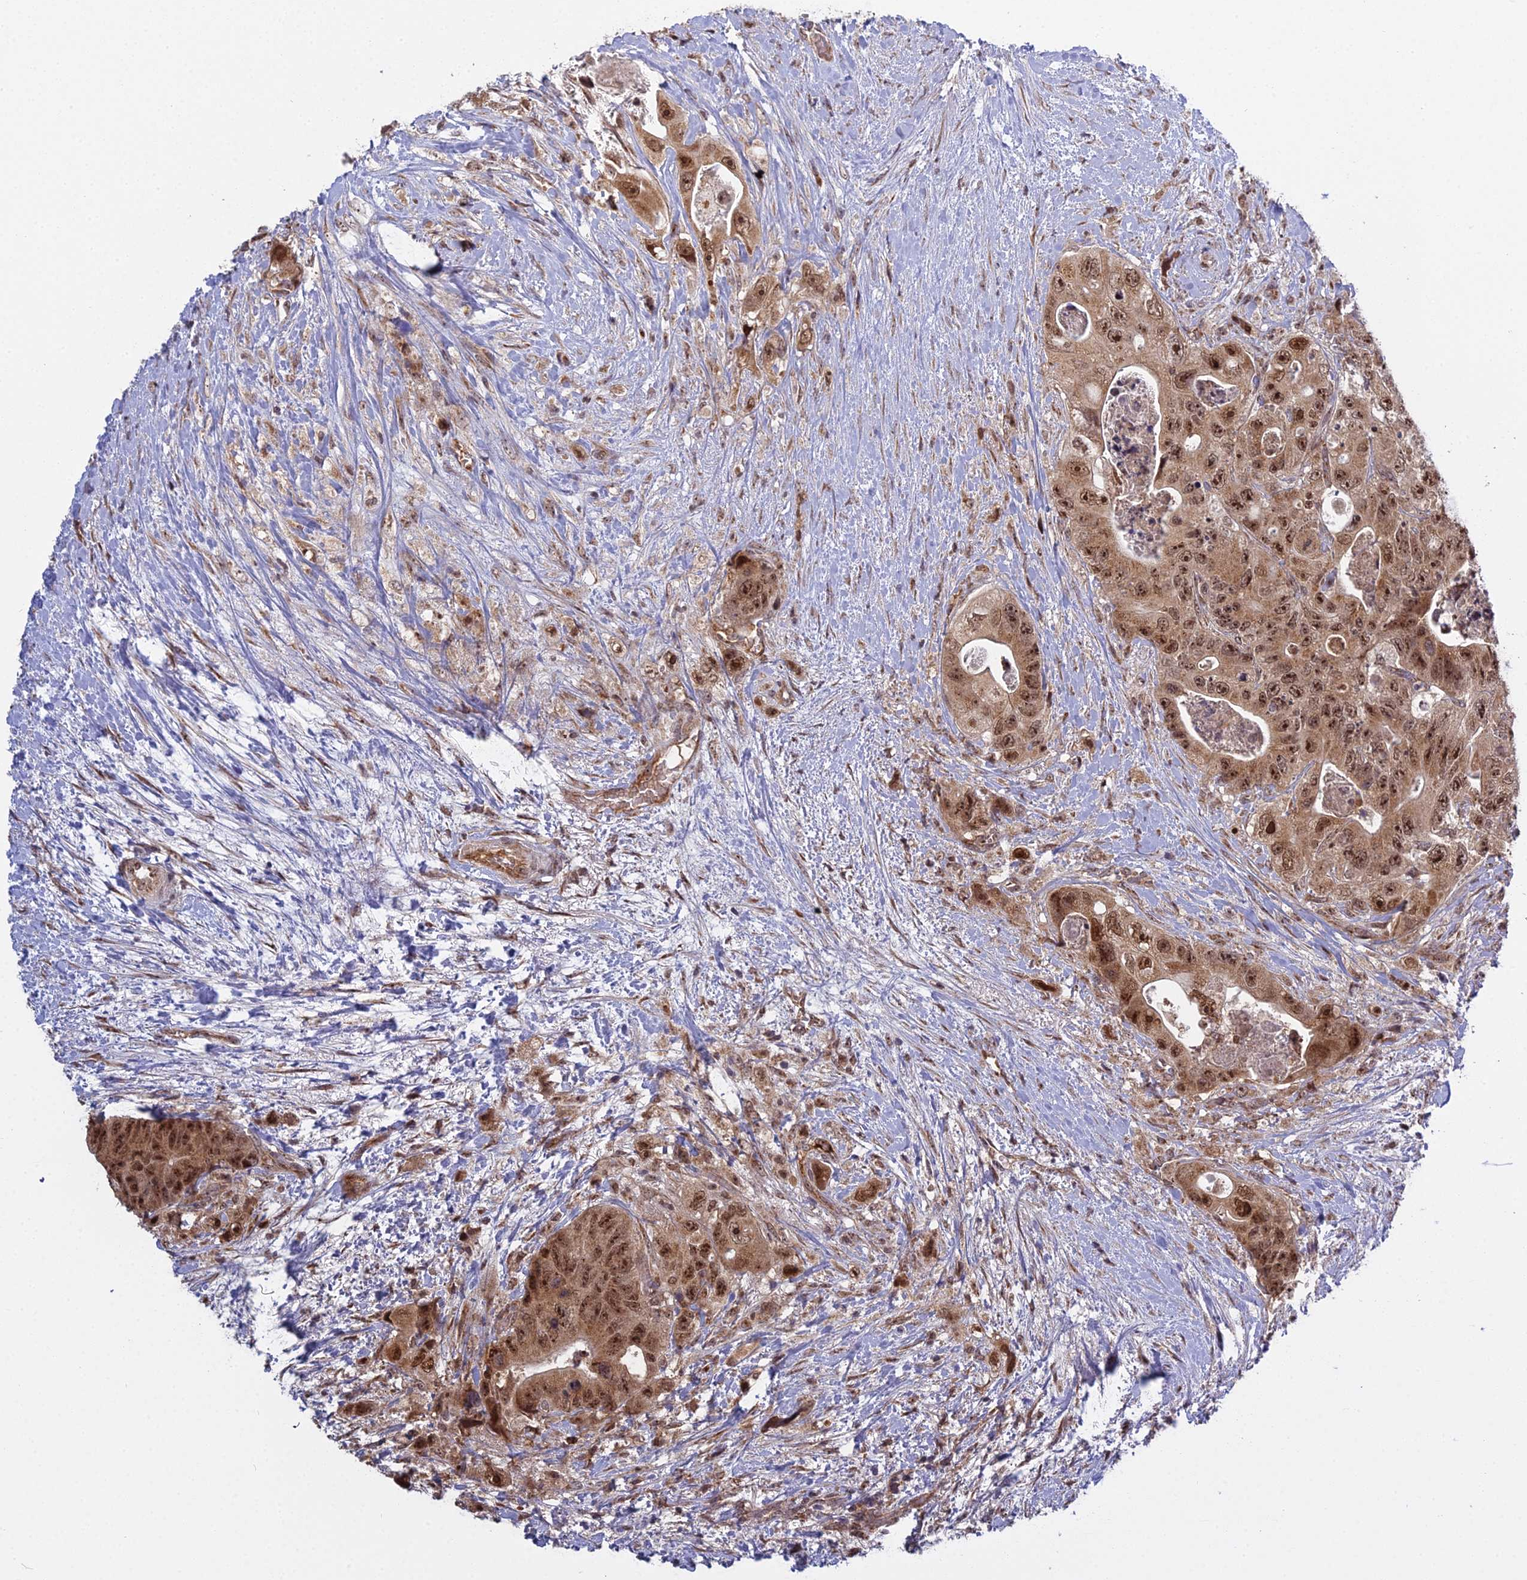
{"staining": {"intensity": "moderate", "quantity": ">75%", "location": "cytoplasmic/membranous,nuclear"}, "tissue": "colorectal cancer", "cell_type": "Tumor cells", "image_type": "cancer", "snomed": [{"axis": "morphology", "description": "Adenocarcinoma, NOS"}, {"axis": "topography", "description": "Colon"}], "caption": "Immunohistochemical staining of human colorectal cancer (adenocarcinoma) reveals medium levels of moderate cytoplasmic/membranous and nuclear protein staining in approximately >75% of tumor cells.", "gene": "MEOX1", "patient": {"sex": "female", "age": 46}}